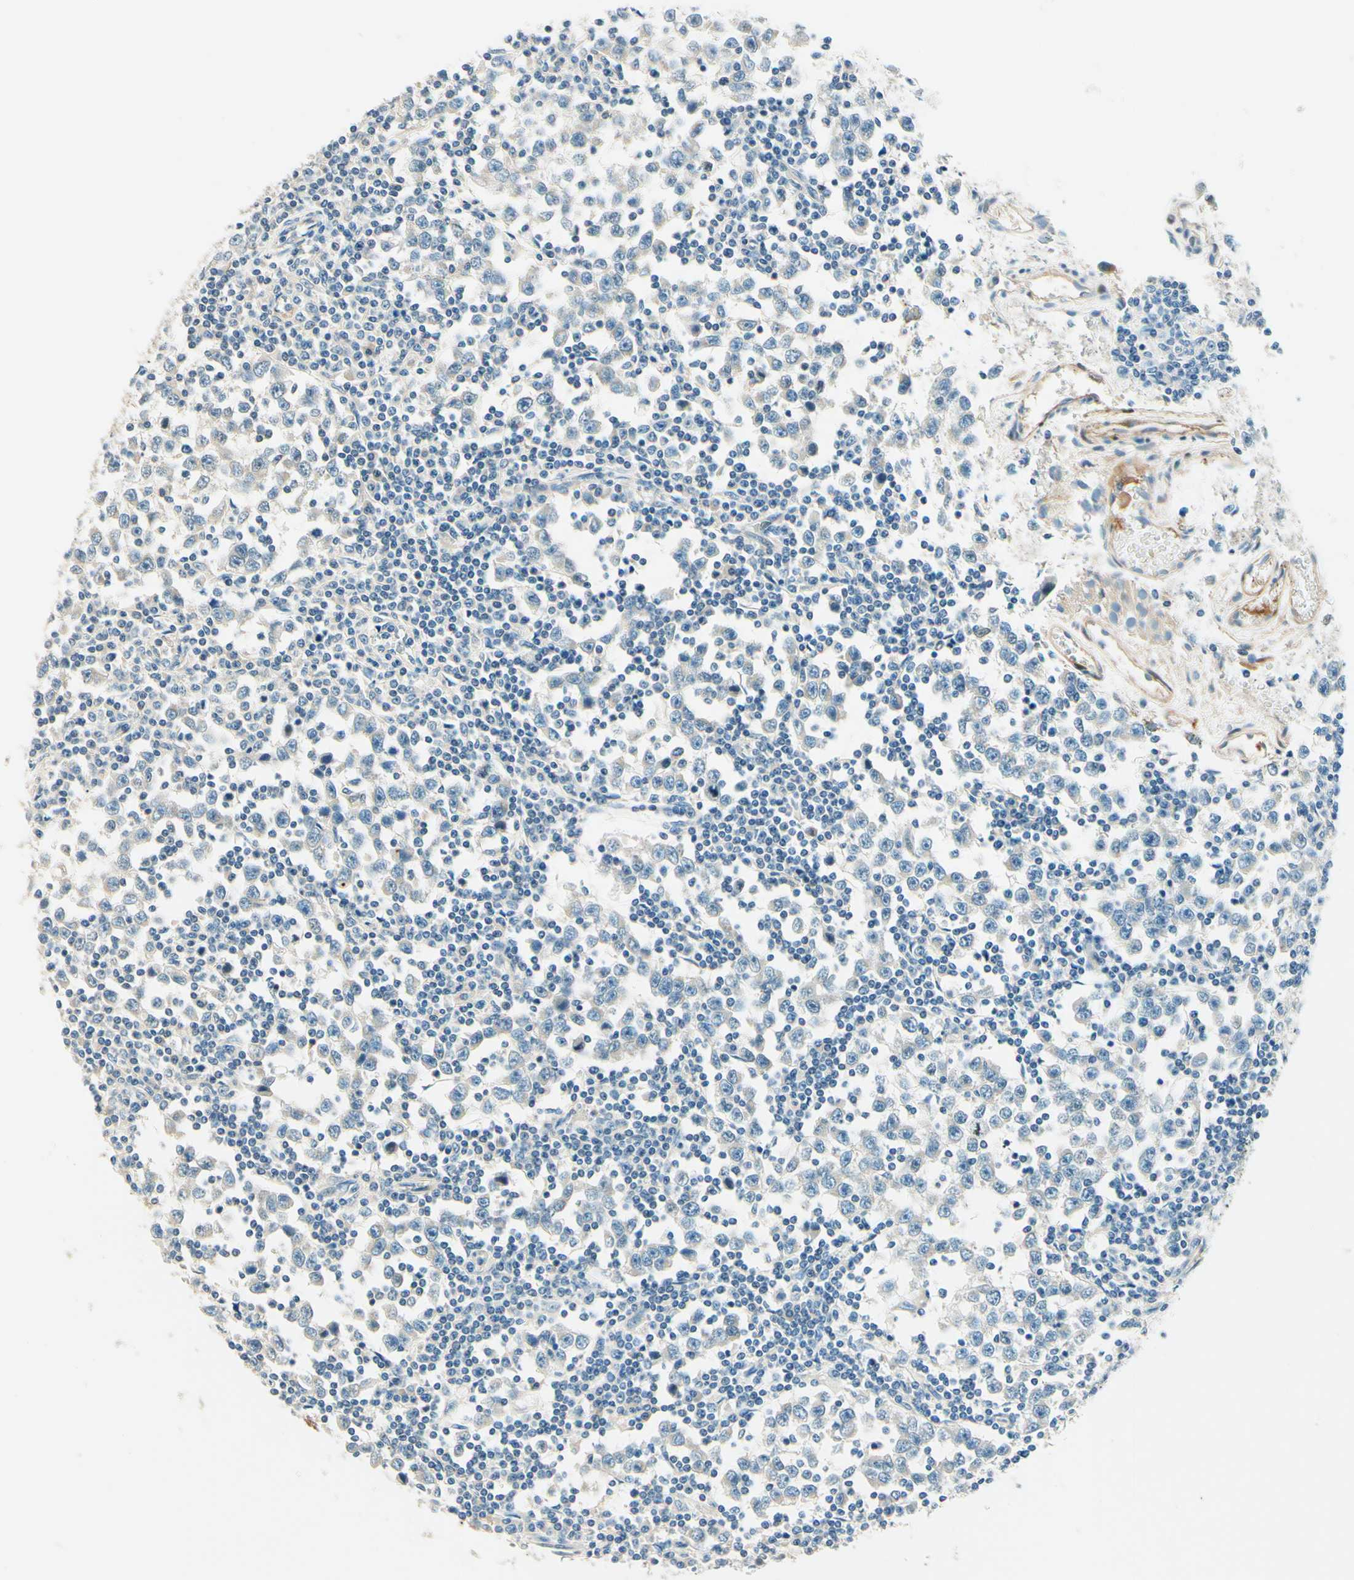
{"staining": {"intensity": "weak", "quantity": "25%-75%", "location": "cytoplasmic/membranous"}, "tissue": "testis cancer", "cell_type": "Tumor cells", "image_type": "cancer", "snomed": [{"axis": "morphology", "description": "Seminoma, NOS"}, {"axis": "topography", "description": "Testis"}], "caption": "This photomicrograph shows testis cancer (seminoma) stained with immunohistochemistry (IHC) to label a protein in brown. The cytoplasmic/membranous of tumor cells show weak positivity for the protein. Nuclei are counter-stained blue.", "gene": "TAOK2", "patient": {"sex": "male", "age": 65}}